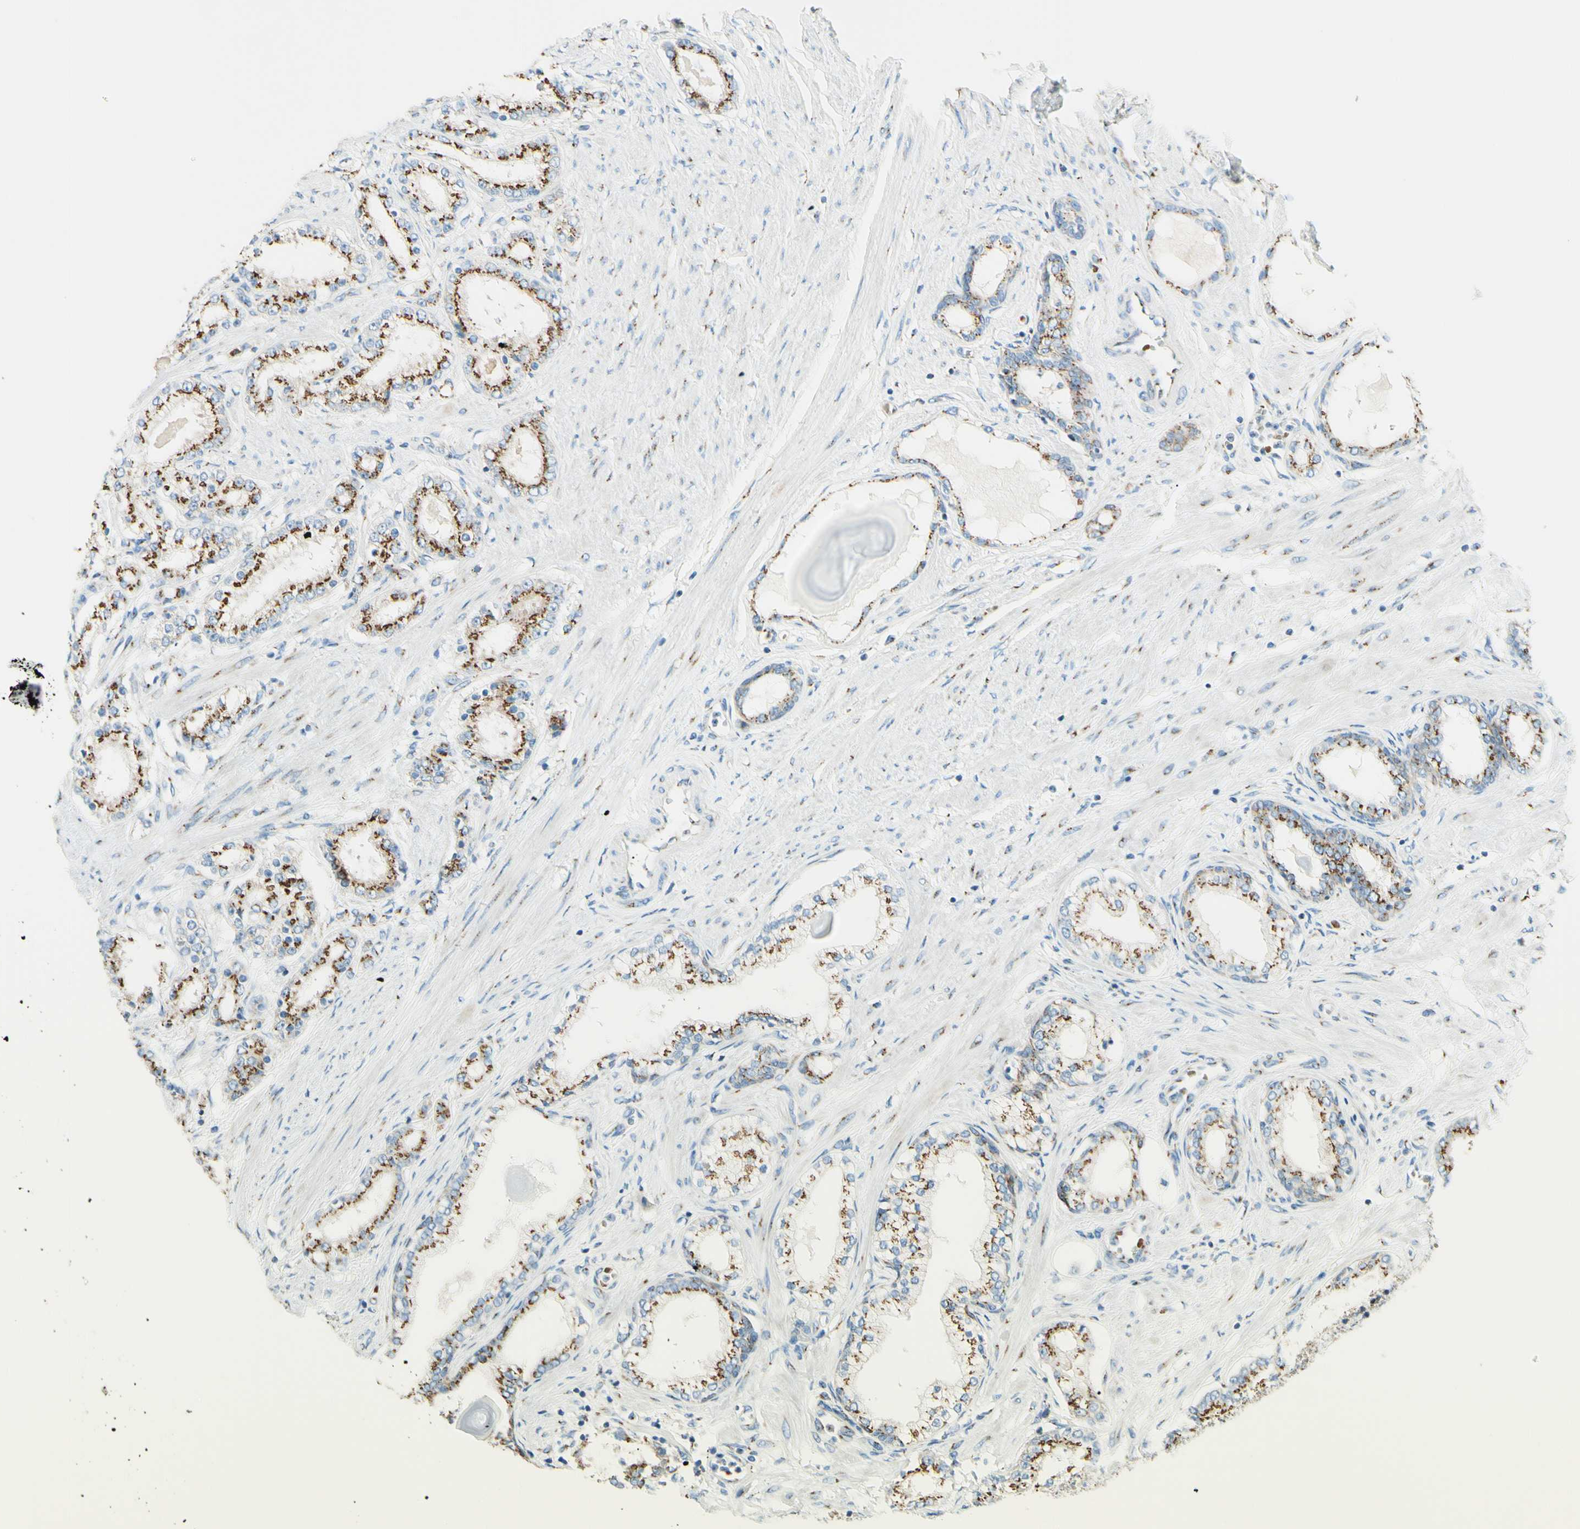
{"staining": {"intensity": "strong", "quantity": ">75%", "location": "cytoplasmic/membranous"}, "tissue": "prostate cancer", "cell_type": "Tumor cells", "image_type": "cancer", "snomed": [{"axis": "morphology", "description": "Adenocarcinoma, Low grade"}, {"axis": "topography", "description": "Prostate"}], "caption": "The image demonstrates staining of low-grade adenocarcinoma (prostate), revealing strong cytoplasmic/membranous protein staining (brown color) within tumor cells. Immunohistochemistry stains the protein of interest in brown and the nuclei are stained blue.", "gene": "GOLGB1", "patient": {"sex": "male", "age": 63}}